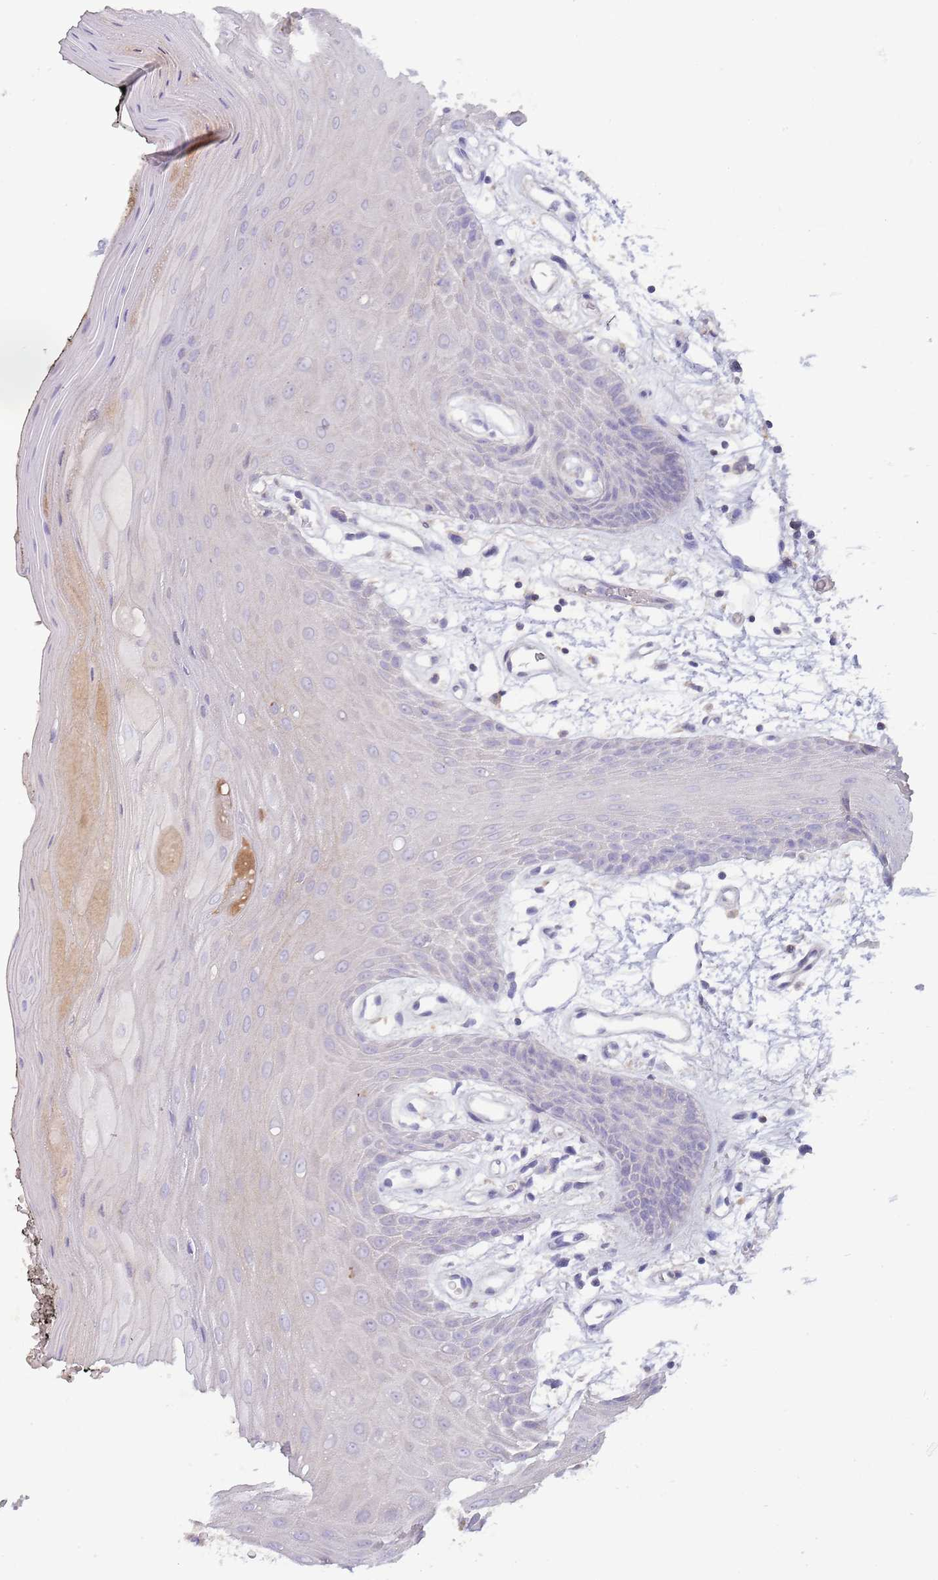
{"staining": {"intensity": "weak", "quantity": "<25%", "location": "cytoplasmic/membranous"}, "tissue": "oral mucosa", "cell_type": "Squamous epithelial cells", "image_type": "normal", "snomed": [{"axis": "morphology", "description": "Normal tissue, NOS"}, {"axis": "topography", "description": "Oral tissue"}, {"axis": "topography", "description": "Tounge, NOS"}], "caption": "Immunohistochemistry (IHC) of benign human oral mucosa exhibits no positivity in squamous epithelial cells. The staining is performed using DAB brown chromogen with nuclei counter-stained in using hematoxylin.", "gene": "SUSD1", "patient": {"sex": "female", "age": 59}}